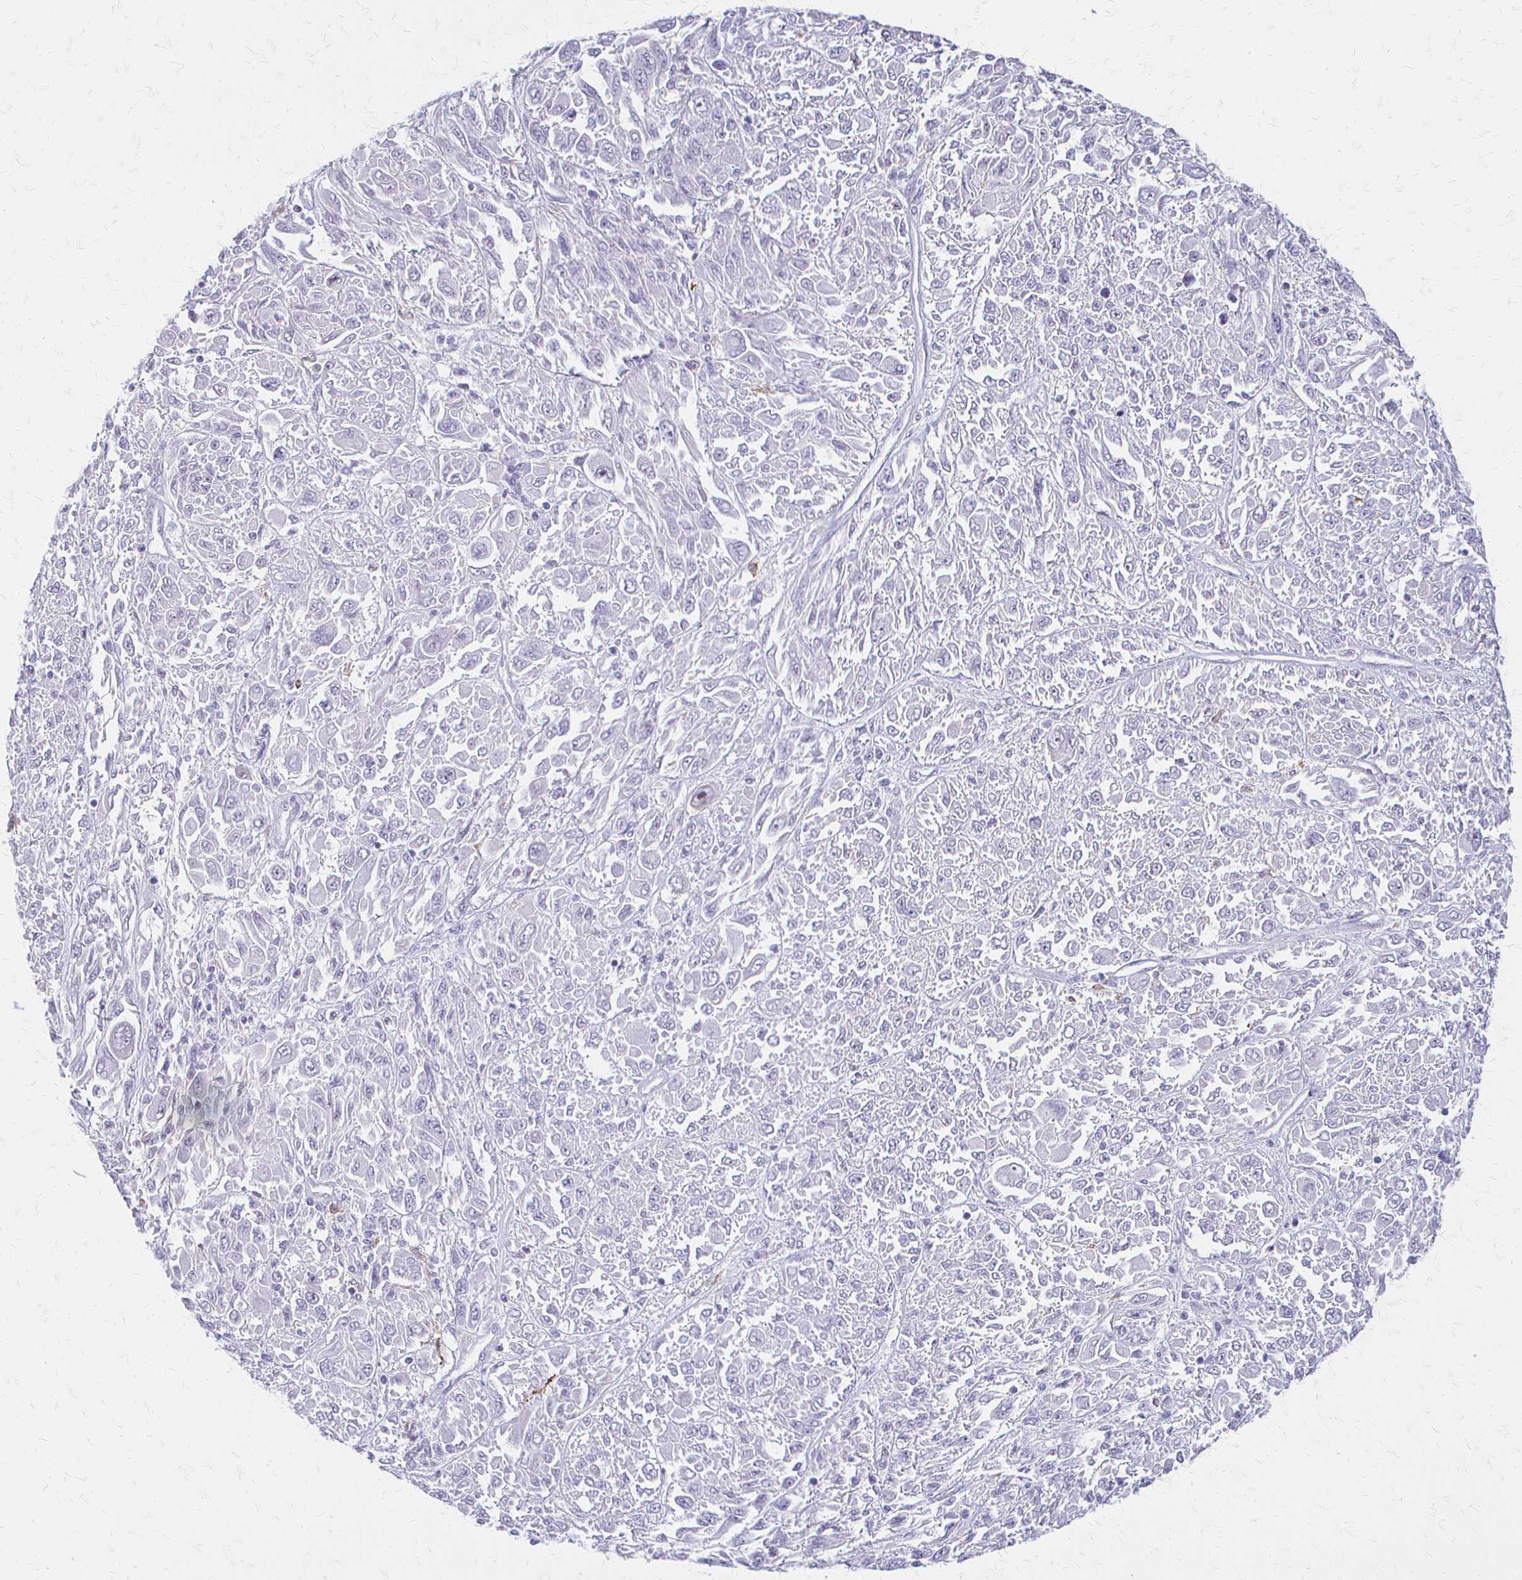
{"staining": {"intensity": "negative", "quantity": "none", "location": "none"}, "tissue": "melanoma", "cell_type": "Tumor cells", "image_type": "cancer", "snomed": [{"axis": "morphology", "description": "Malignant melanoma, NOS"}, {"axis": "topography", "description": "Skin"}], "caption": "Immunohistochemistry (IHC) of human melanoma exhibits no staining in tumor cells.", "gene": "ACP5", "patient": {"sex": "female", "age": 91}}